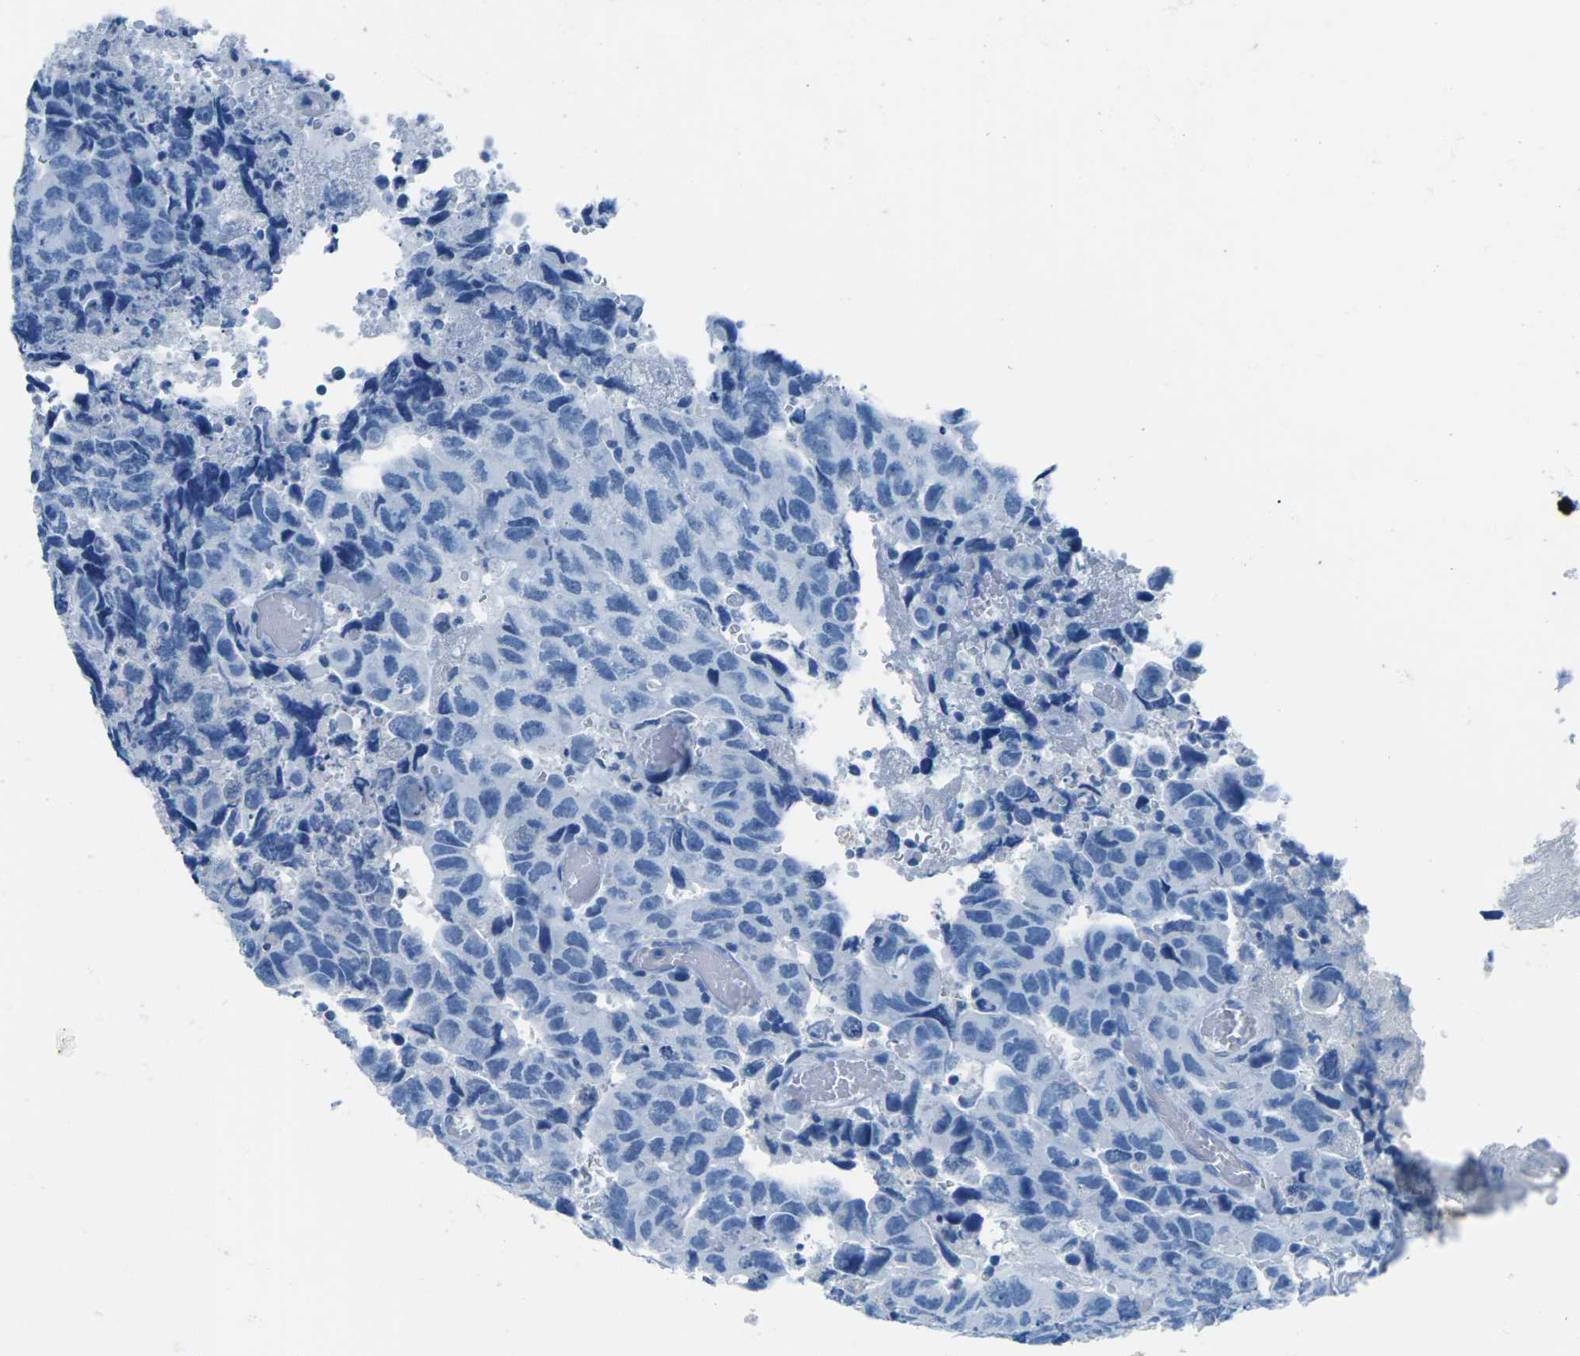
{"staining": {"intensity": "negative", "quantity": "none", "location": "none"}, "tissue": "testis cancer", "cell_type": "Tumor cells", "image_type": "cancer", "snomed": [{"axis": "morphology", "description": "Necrosis, NOS"}, {"axis": "morphology", "description": "Carcinoma, Embryonal, NOS"}, {"axis": "topography", "description": "Testis"}], "caption": "High magnification brightfield microscopy of testis cancer (embryonal carcinoma) stained with DAB (3,3'-diaminobenzidine) (brown) and counterstained with hematoxylin (blue): tumor cells show no significant staining. Brightfield microscopy of immunohistochemistry (IHC) stained with DAB (brown) and hematoxylin (blue), captured at high magnification.", "gene": "MYH8", "patient": {"sex": "male", "age": 19}}